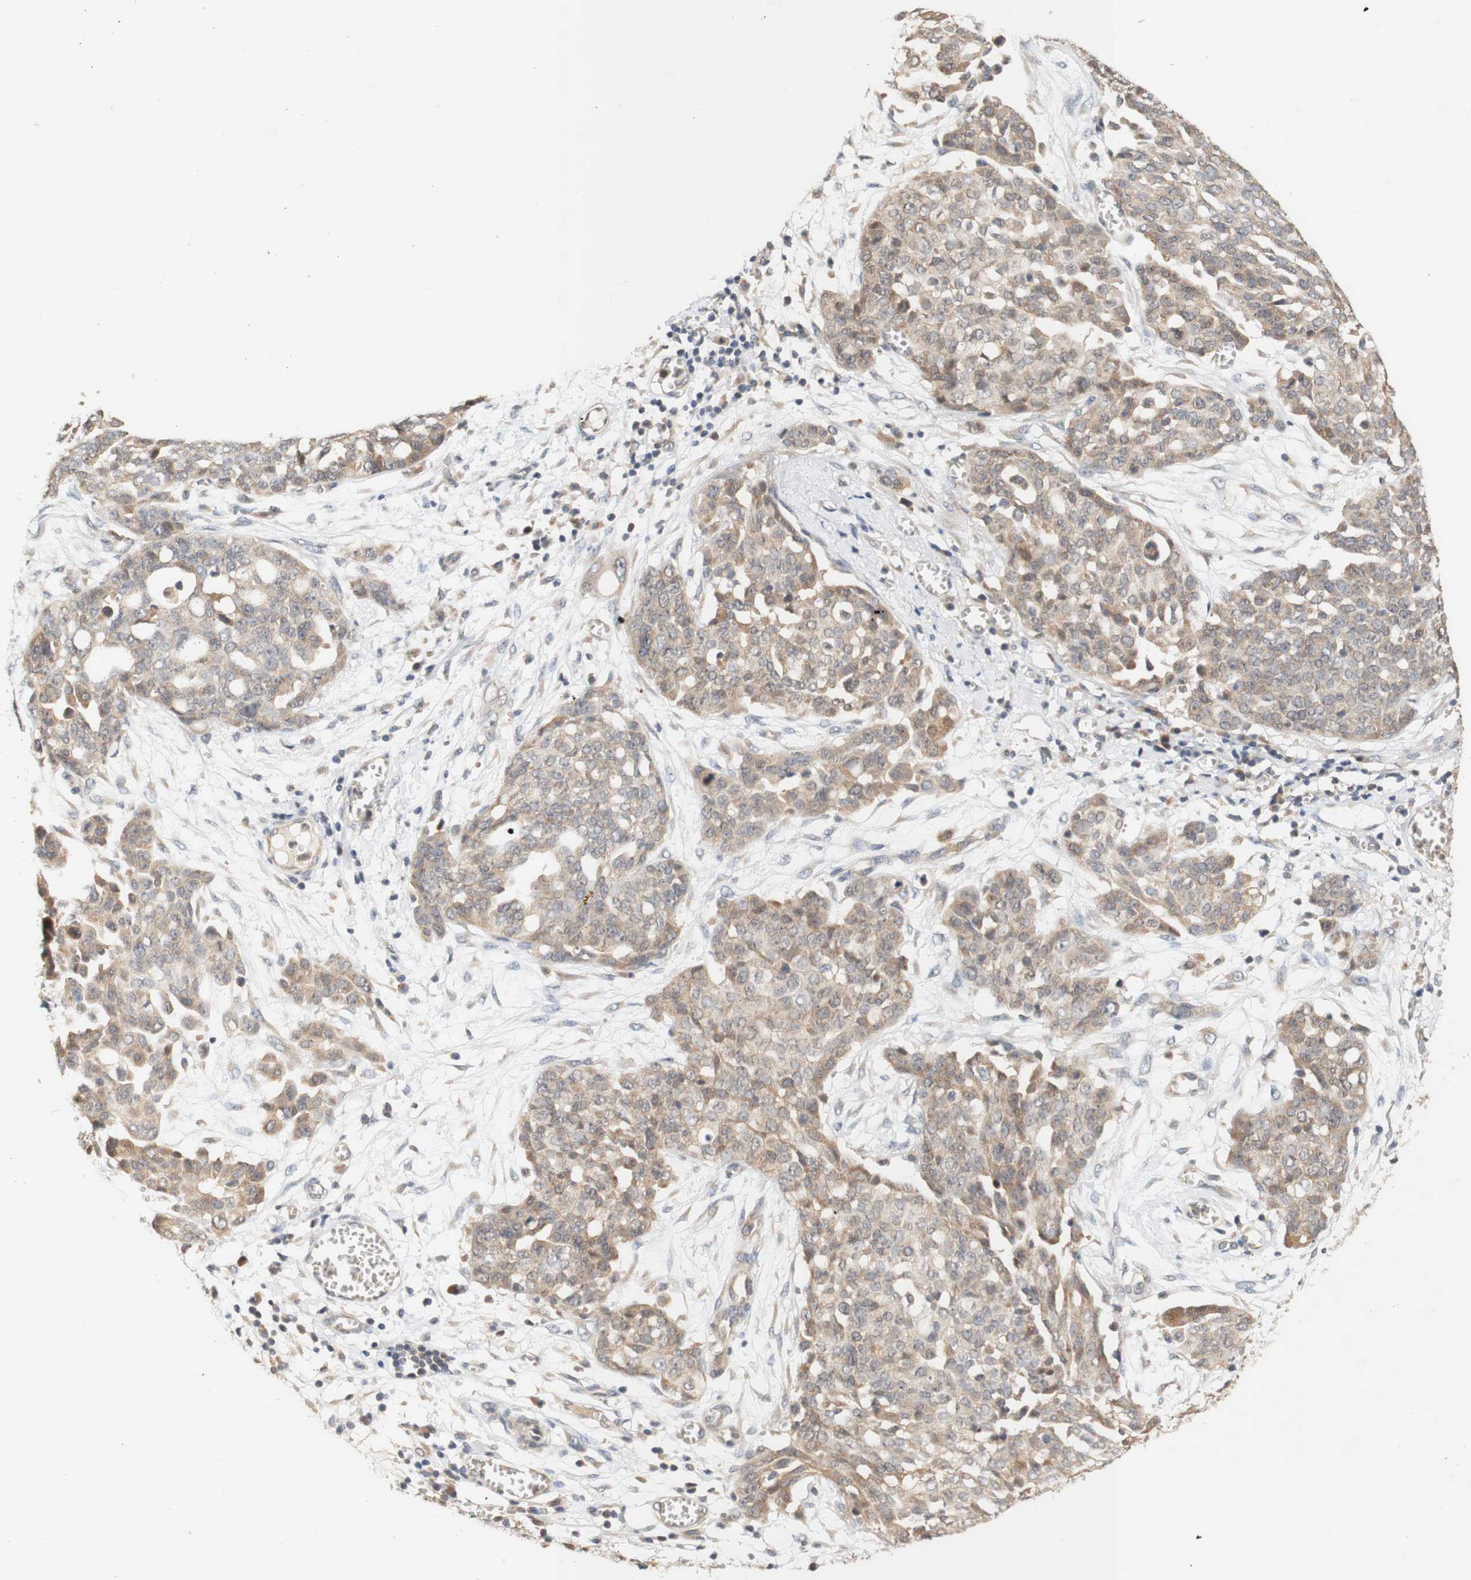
{"staining": {"intensity": "moderate", "quantity": ">75%", "location": "cytoplasmic/membranous"}, "tissue": "ovarian cancer", "cell_type": "Tumor cells", "image_type": "cancer", "snomed": [{"axis": "morphology", "description": "Cystadenocarcinoma, serous, NOS"}, {"axis": "topography", "description": "Soft tissue"}, {"axis": "topography", "description": "Ovary"}], "caption": "This micrograph exhibits serous cystadenocarcinoma (ovarian) stained with immunohistochemistry (IHC) to label a protein in brown. The cytoplasmic/membranous of tumor cells show moderate positivity for the protein. Nuclei are counter-stained blue.", "gene": "PIN1", "patient": {"sex": "female", "age": 57}}